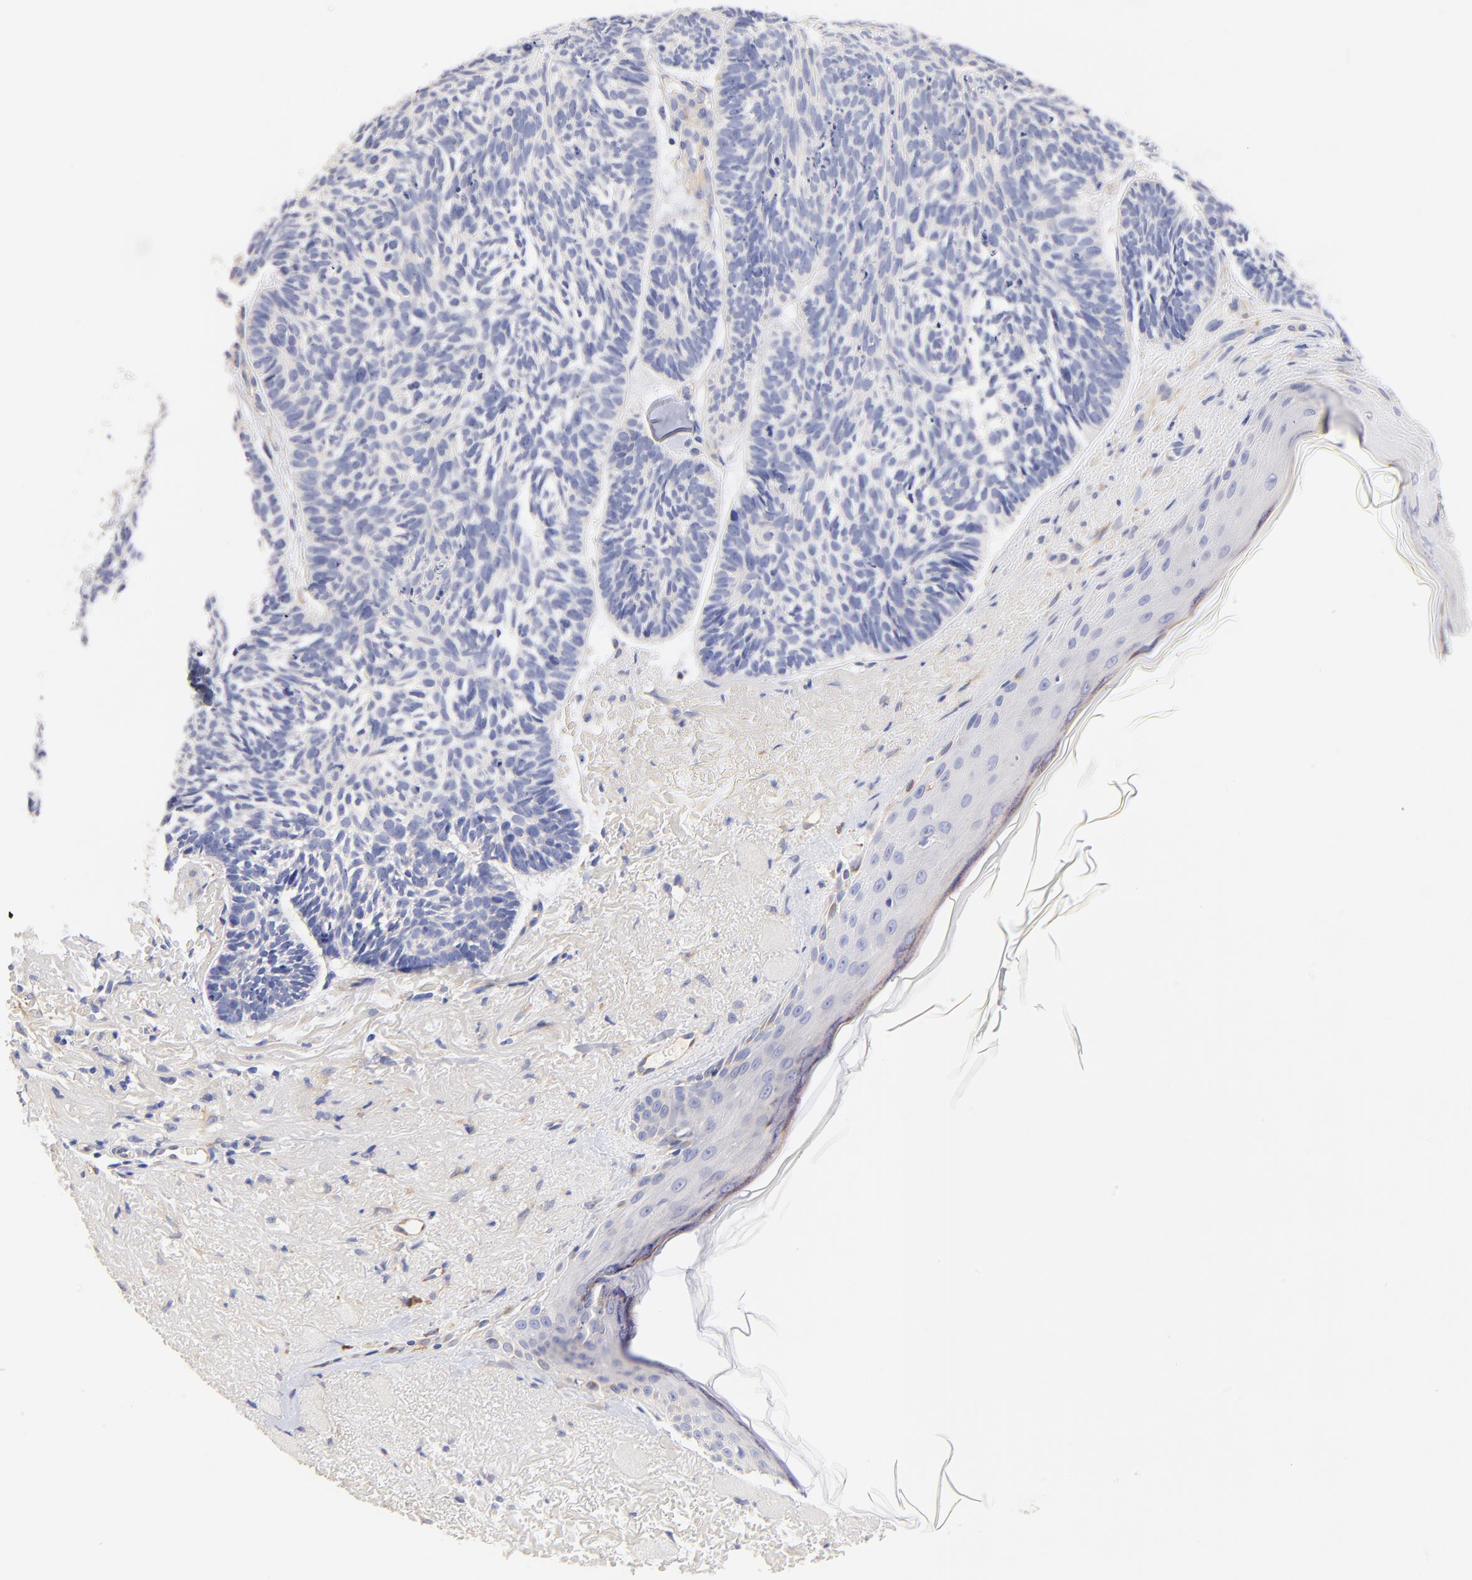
{"staining": {"intensity": "negative", "quantity": "none", "location": "none"}, "tissue": "skin cancer", "cell_type": "Tumor cells", "image_type": "cancer", "snomed": [{"axis": "morphology", "description": "Basal cell carcinoma"}, {"axis": "topography", "description": "Skin"}], "caption": "IHC image of human skin cancer (basal cell carcinoma) stained for a protein (brown), which reveals no expression in tumor cells.", "gene": "HS3ST1", "patient": {"sex": "female", "age": 87}}